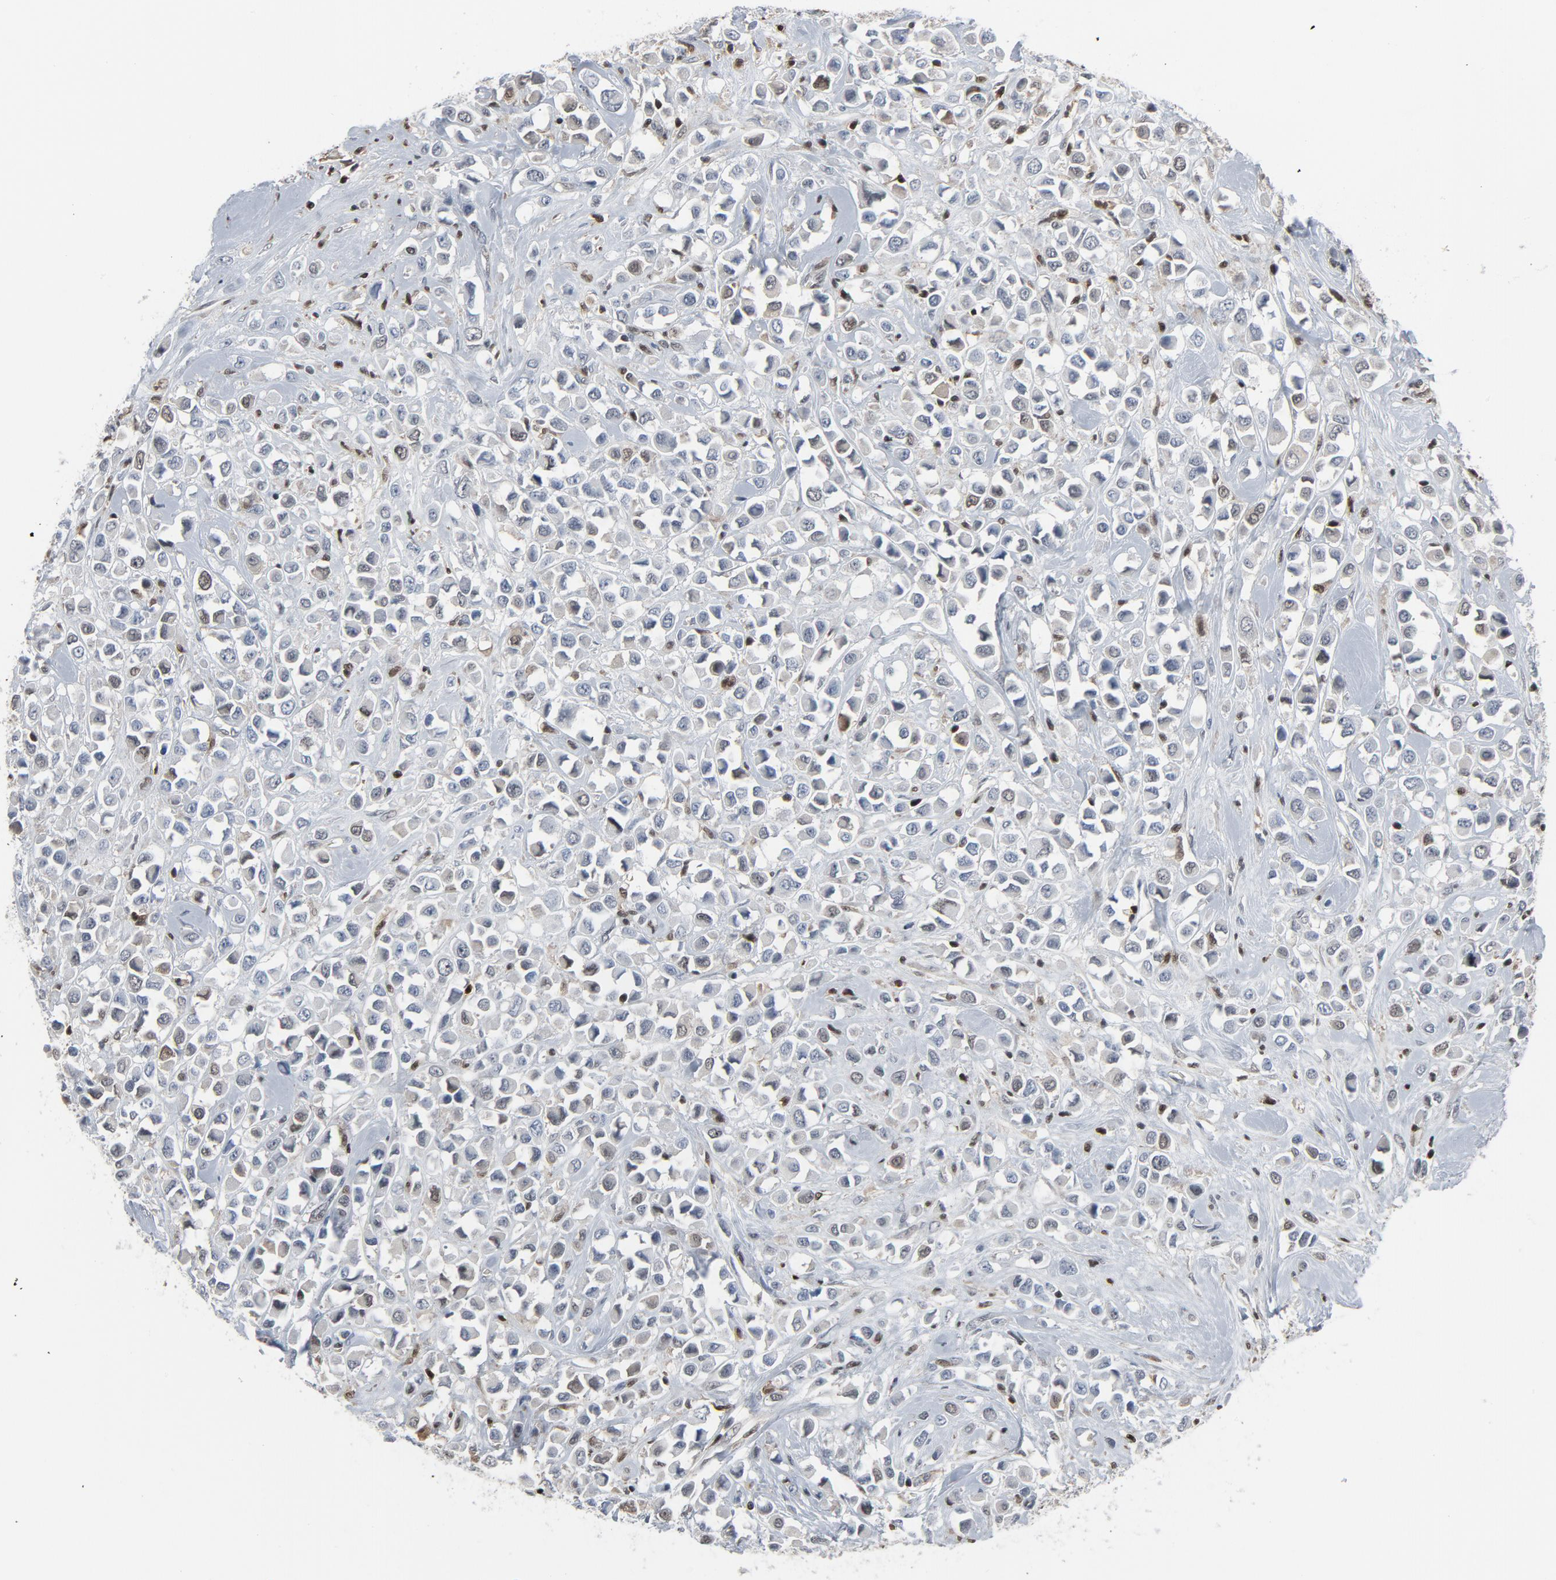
{"staining": {"intensity": "weak", "quantity": "<25%", "location": "cytoplasmic/membranous"}, "tissue": "breast cancer", "cell_type": "Tumor cells", "image_type": "cancer", "snomed": [{"axis": "morphology", "description": "Duct carcinoma"}, {"axis": "topography", "description": "Breast"}], "caption": "Tumor cells show no significant protein staining in invasive ductal carcinoma (breast).", "gene": "STAT5A", "patient": {"sex": "female", "age": 61}}